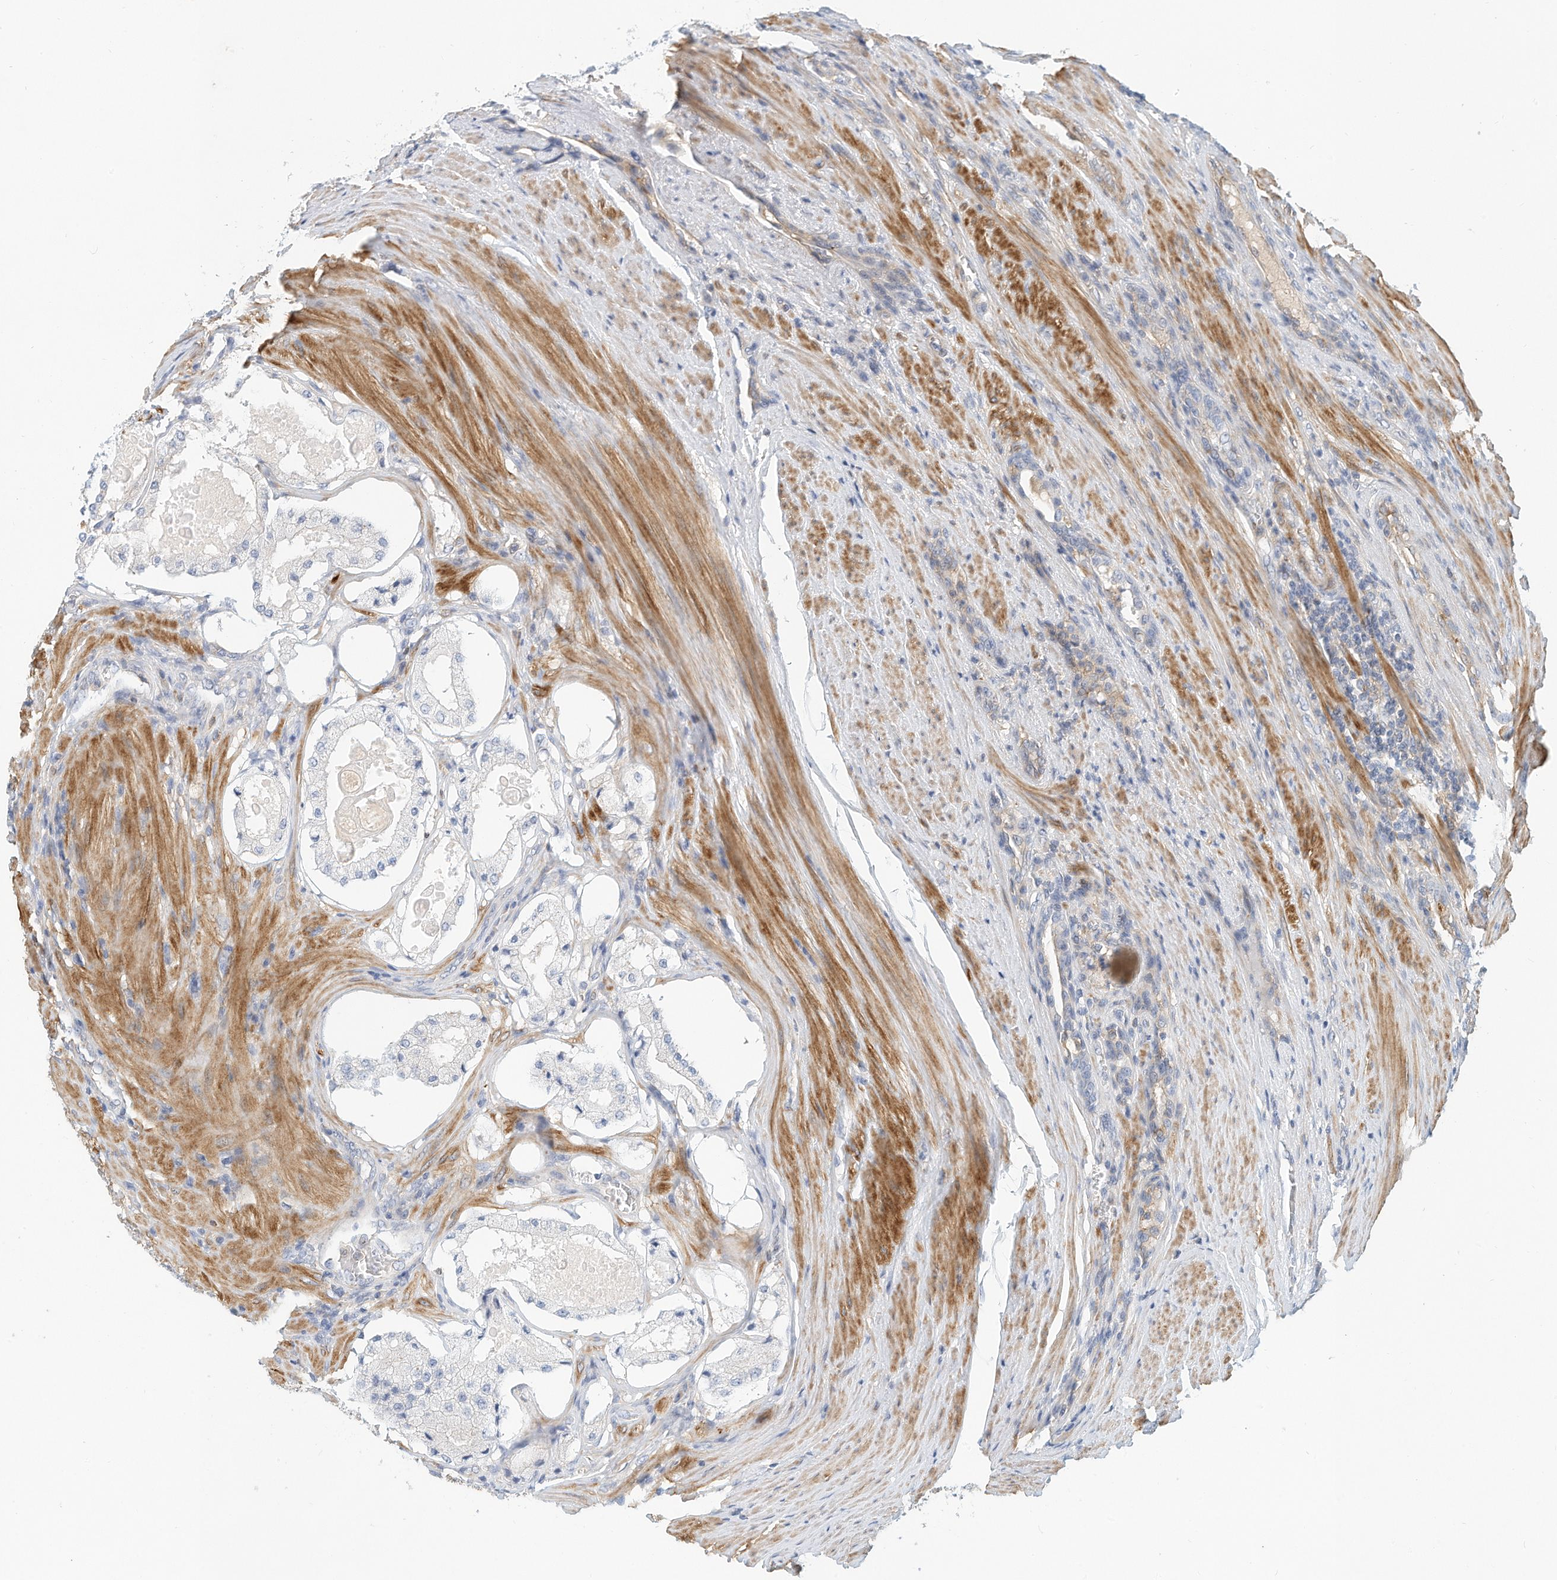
{"staining": {"intensity": "negative", "quantity": "none", "location": "none"}, "tissue": "prostate cancer", "cell_type": "Tumor cells", "image_type": "cancer", "snomed": [{"axis": "morphology", "description": "Adenocarcinoma, High grade"}, {"axis": "topography", "description": "Prostate"}], "caption": "This micrograph is of prostate cancer (high-grade adenocarcinoma) stained with IHC to label a protein in brown with the nuclei are counter-stained blue. There is no staining in tumor cells.", "gene": "MICAL1", "patient": {"sex": "male", "age": 60}}